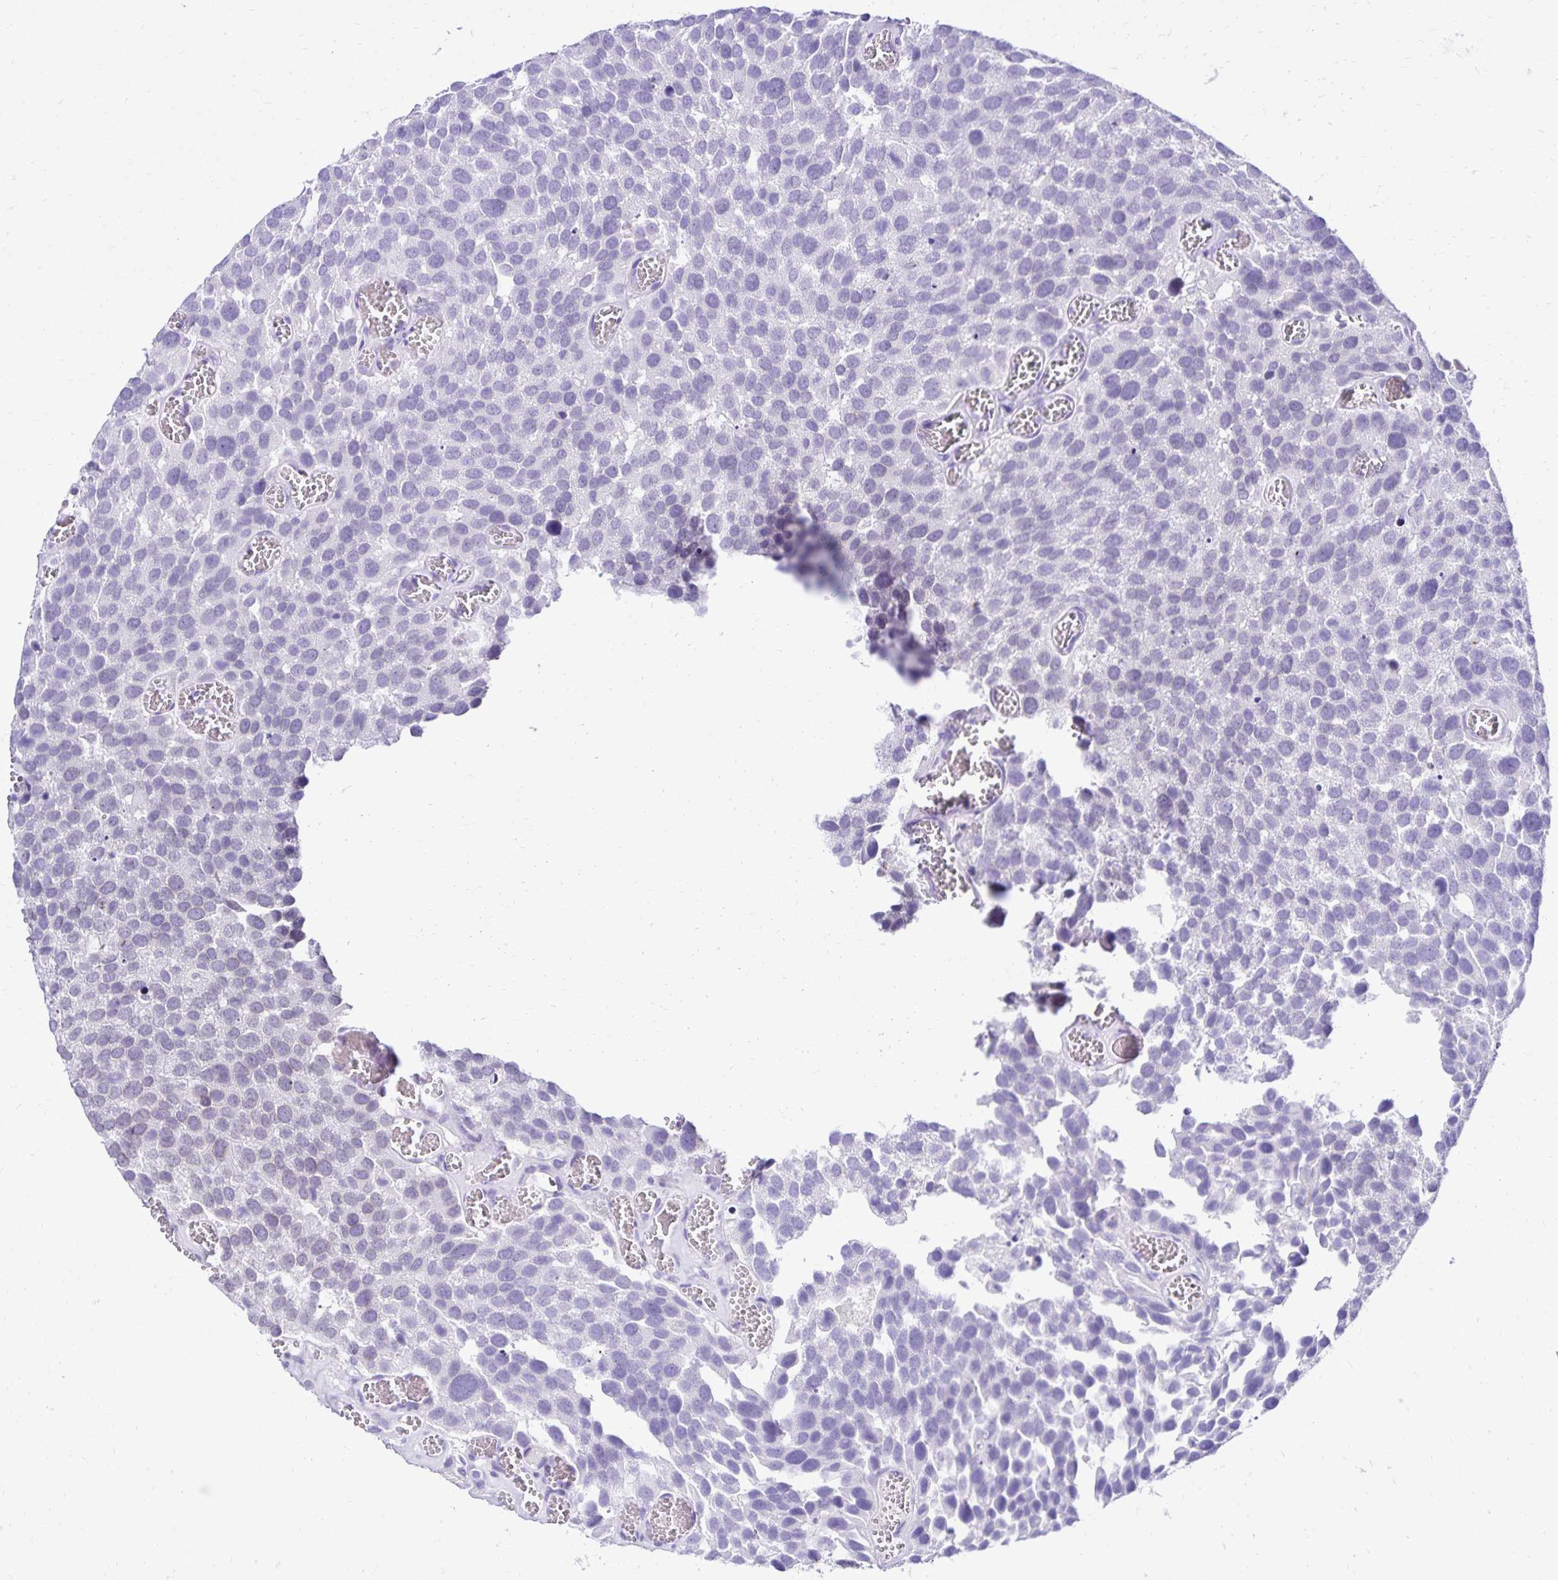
{"staining": {"intensity": "negative", "quantity": "none", "location": "none"}, "tissue": "urothelial cancer", "cell_type": "Tumor cells", "image_type": "cancer", "snomed": [{"axis": "morphology", "description": "Urothelial carcinoma, Low grade"}, {"axis": "topography", "description": "Urinary bladder"}], "caption": "A micrograph of low-grade urothelial carcinoma stained for a protein shows no brown staining in tumor cells. (Stains: DAB IHC with hematoxylin counter stain, Microscopy: brightfield microscopy at high magnification).", "gene": "FAM166C", "patient": {"sex": "female", "age": 69}}